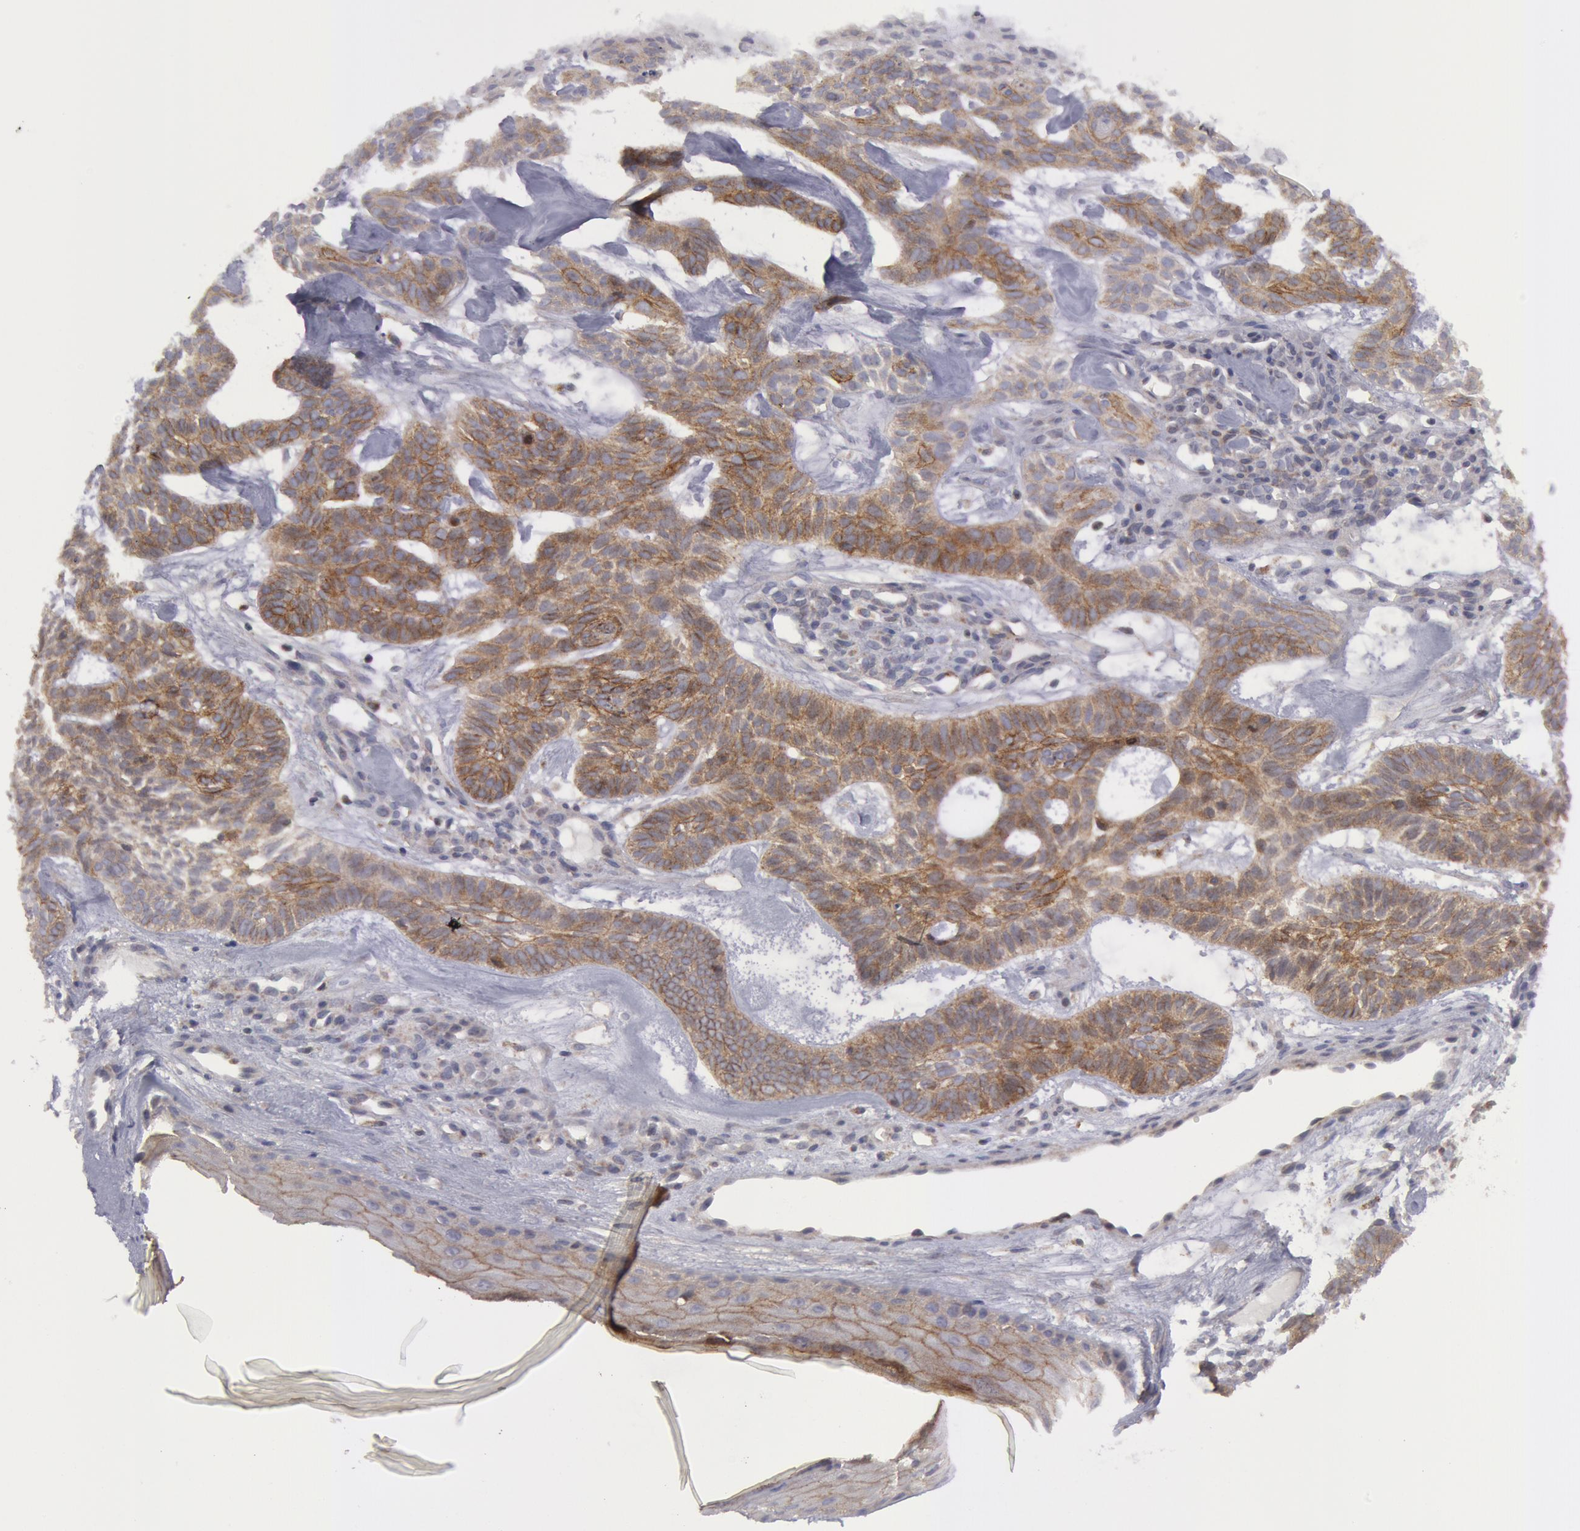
{"staining": {"intensity": "weak", "quantity": ">75%", "location": "cytoplasmic/membranous"}, "tissue": "skin cancer", "cell_type": "Tumor cells", "image_type": "cancer", "snomed": [{"axis": "morphology", "description": "Basal cell carcinoma"}, {"axis": "topography", "description": "Skin"}], "caption": "Basal cell carcinoma (skin) stained with a brown dye displays weak cytoplasmic/membranous positive staining in approximately >75% of tumor cells.", "gene": "ERBB2", "patient": {"sex": "male", "age": 75}}